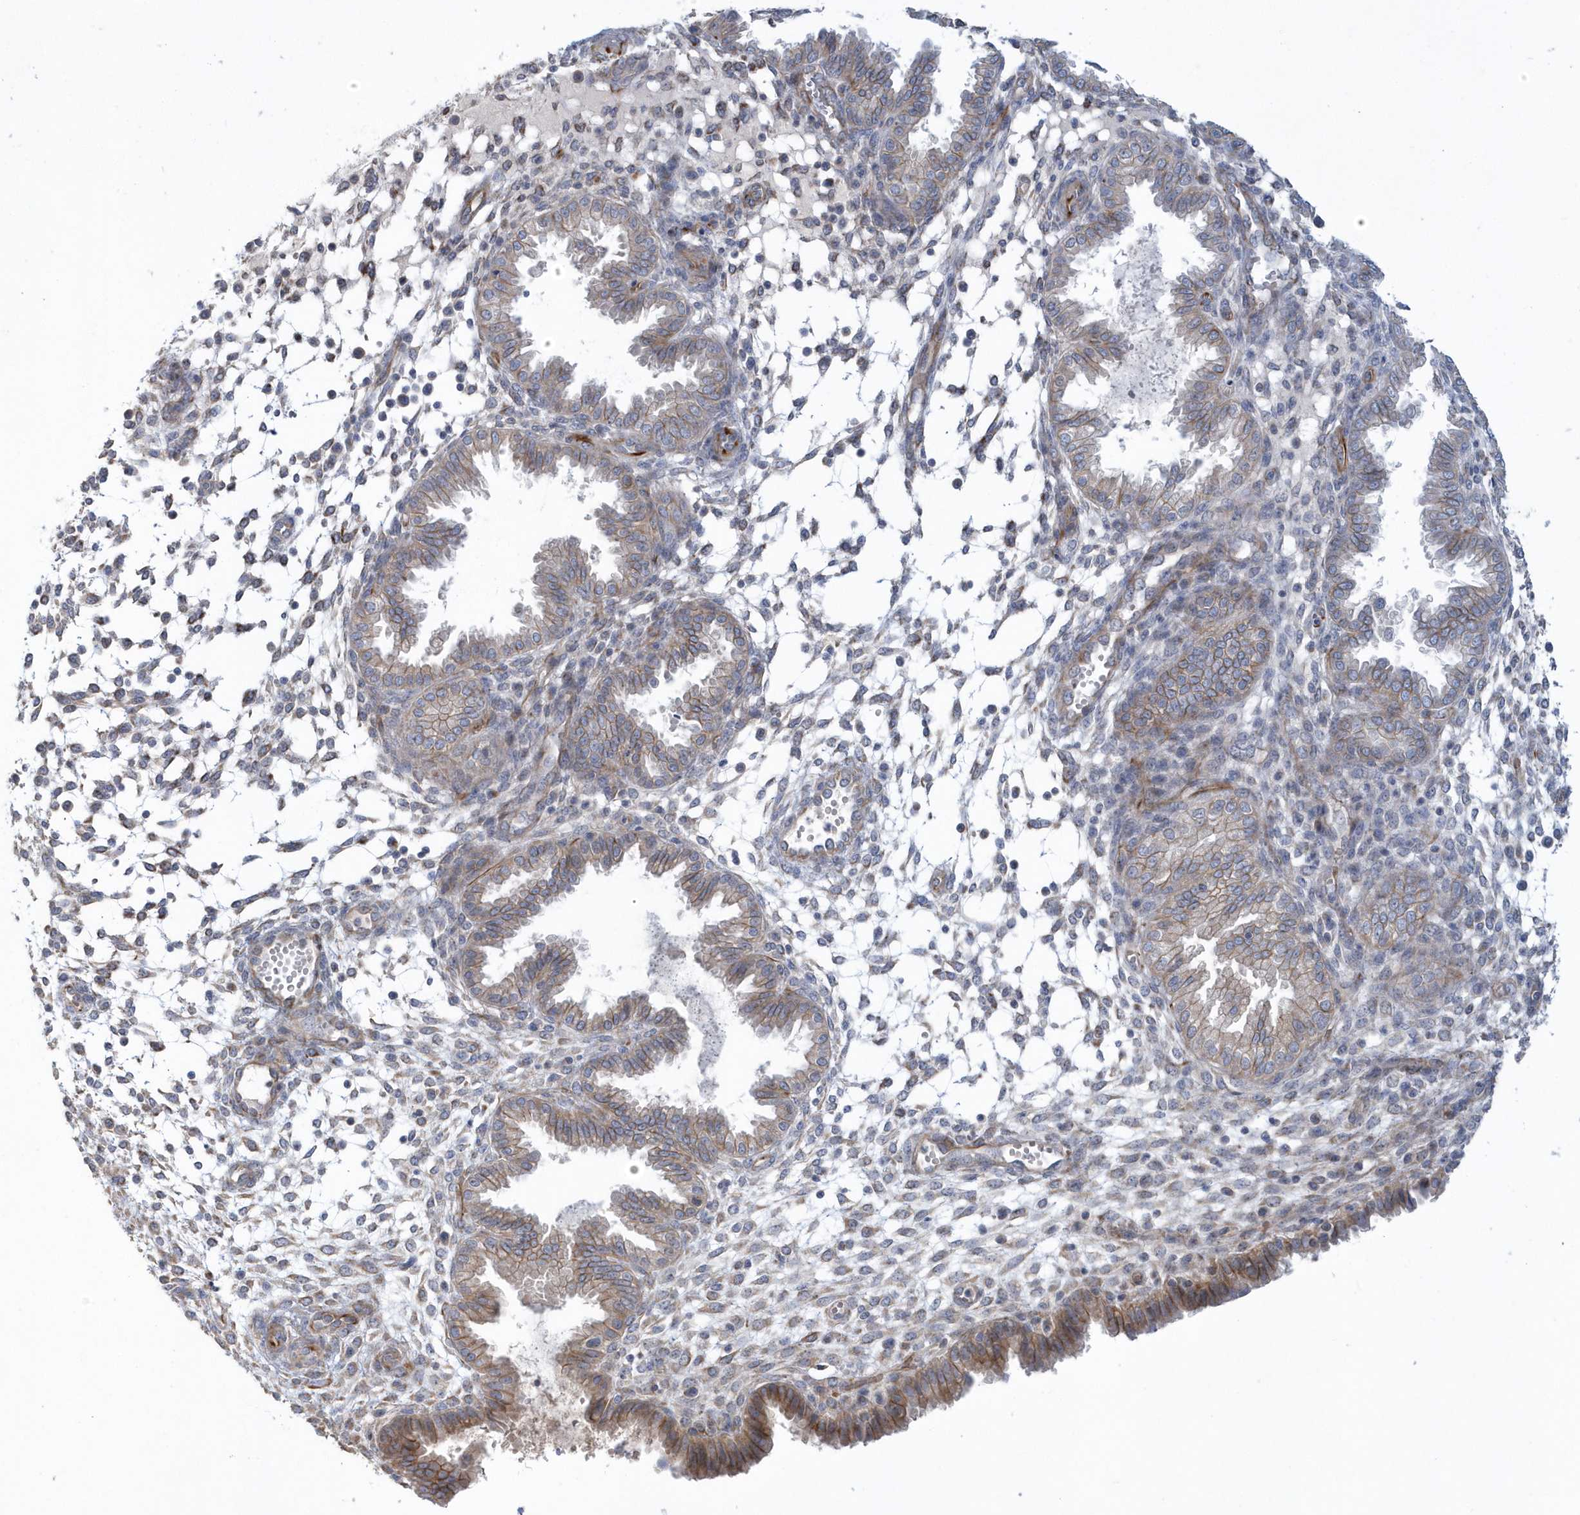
{"staining": {"intensity": "negative", "quantity": "none", "location": "none"}, "tissue": "endometrium", "cell_type": "Cells in endometrial stroma", "image_type": "normal", "snomed": [{"axis": "morphology", "description": "Normal tissue, NOS"}, {"axis": "topography", "description": "Endometrium"}], "caption": "High power microscopy photomicrograph of an immunohistochemistry (IHC) photomicrograph of benign endometrium, revealing no significant positivity in cells in endometrial stroma. The staining is performed using DAB (3,3'-diaminobenzidine) brown chromogen with nuclei counter-stained in using hematoxylin.", "gene": "RAB17", "patient": {"sex": "female", "age": 33}}